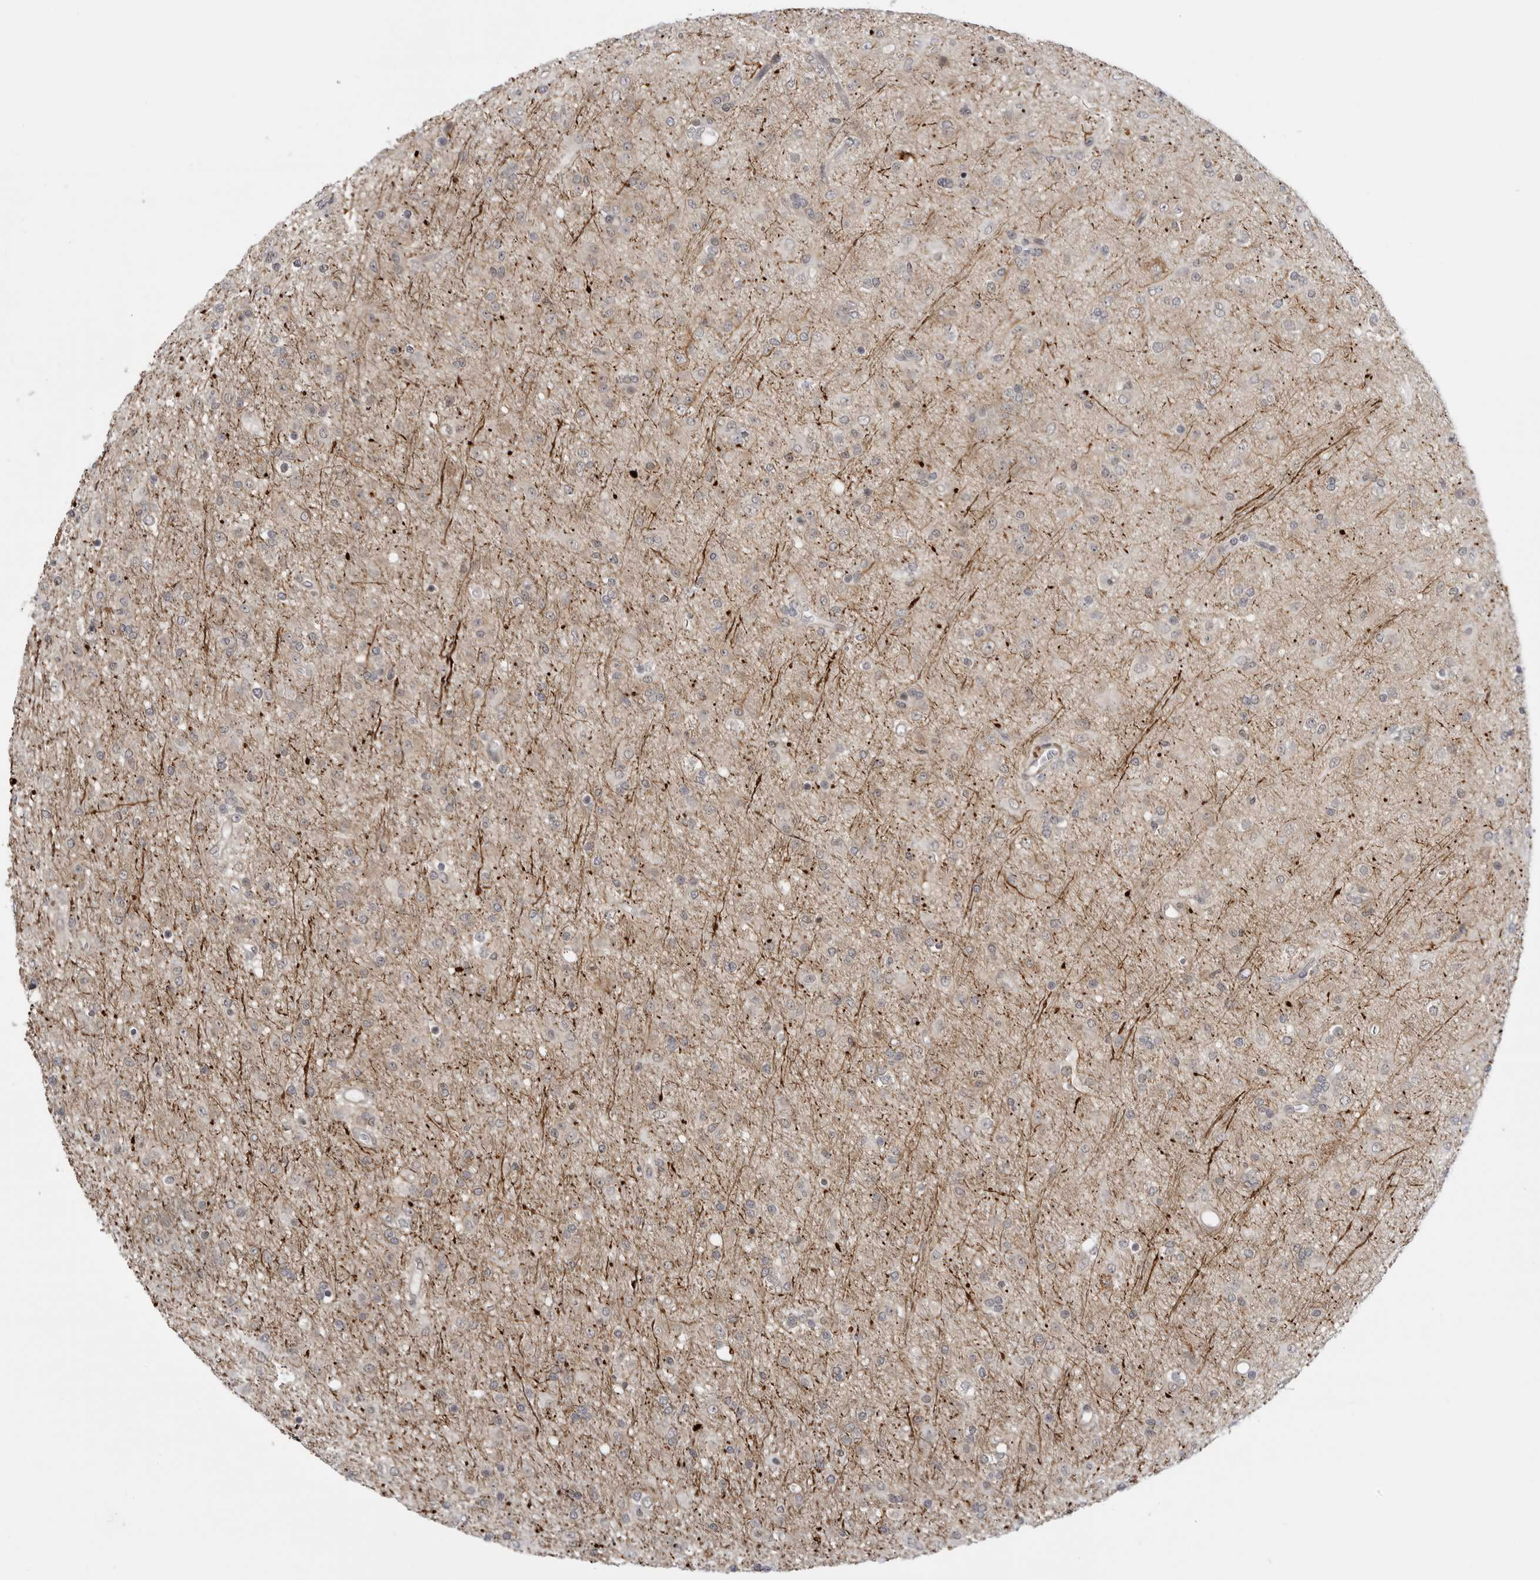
{"staining": {"intensity": "weak", "quantity": "<25%", "location": "cytoplasmic/membranous"}, "tissue": "glioma", "cell_type": "Tumor cells", "image_type": "cancer", "snomed": [{"axis": "morphology", "description": "Glioma, malignant, Low grade"}, {"axis": "topography", "description": "Brain"}], "caption": "Malignant low-grade glioma was stained to show a protein in brown. There is no significant expression in tumor cells. (DAB immunohistochemistry visualized using brightfield microscopy, high magnification).", "gene": "CEP295NL", "patient": {"sex": "male", "age": 65}}